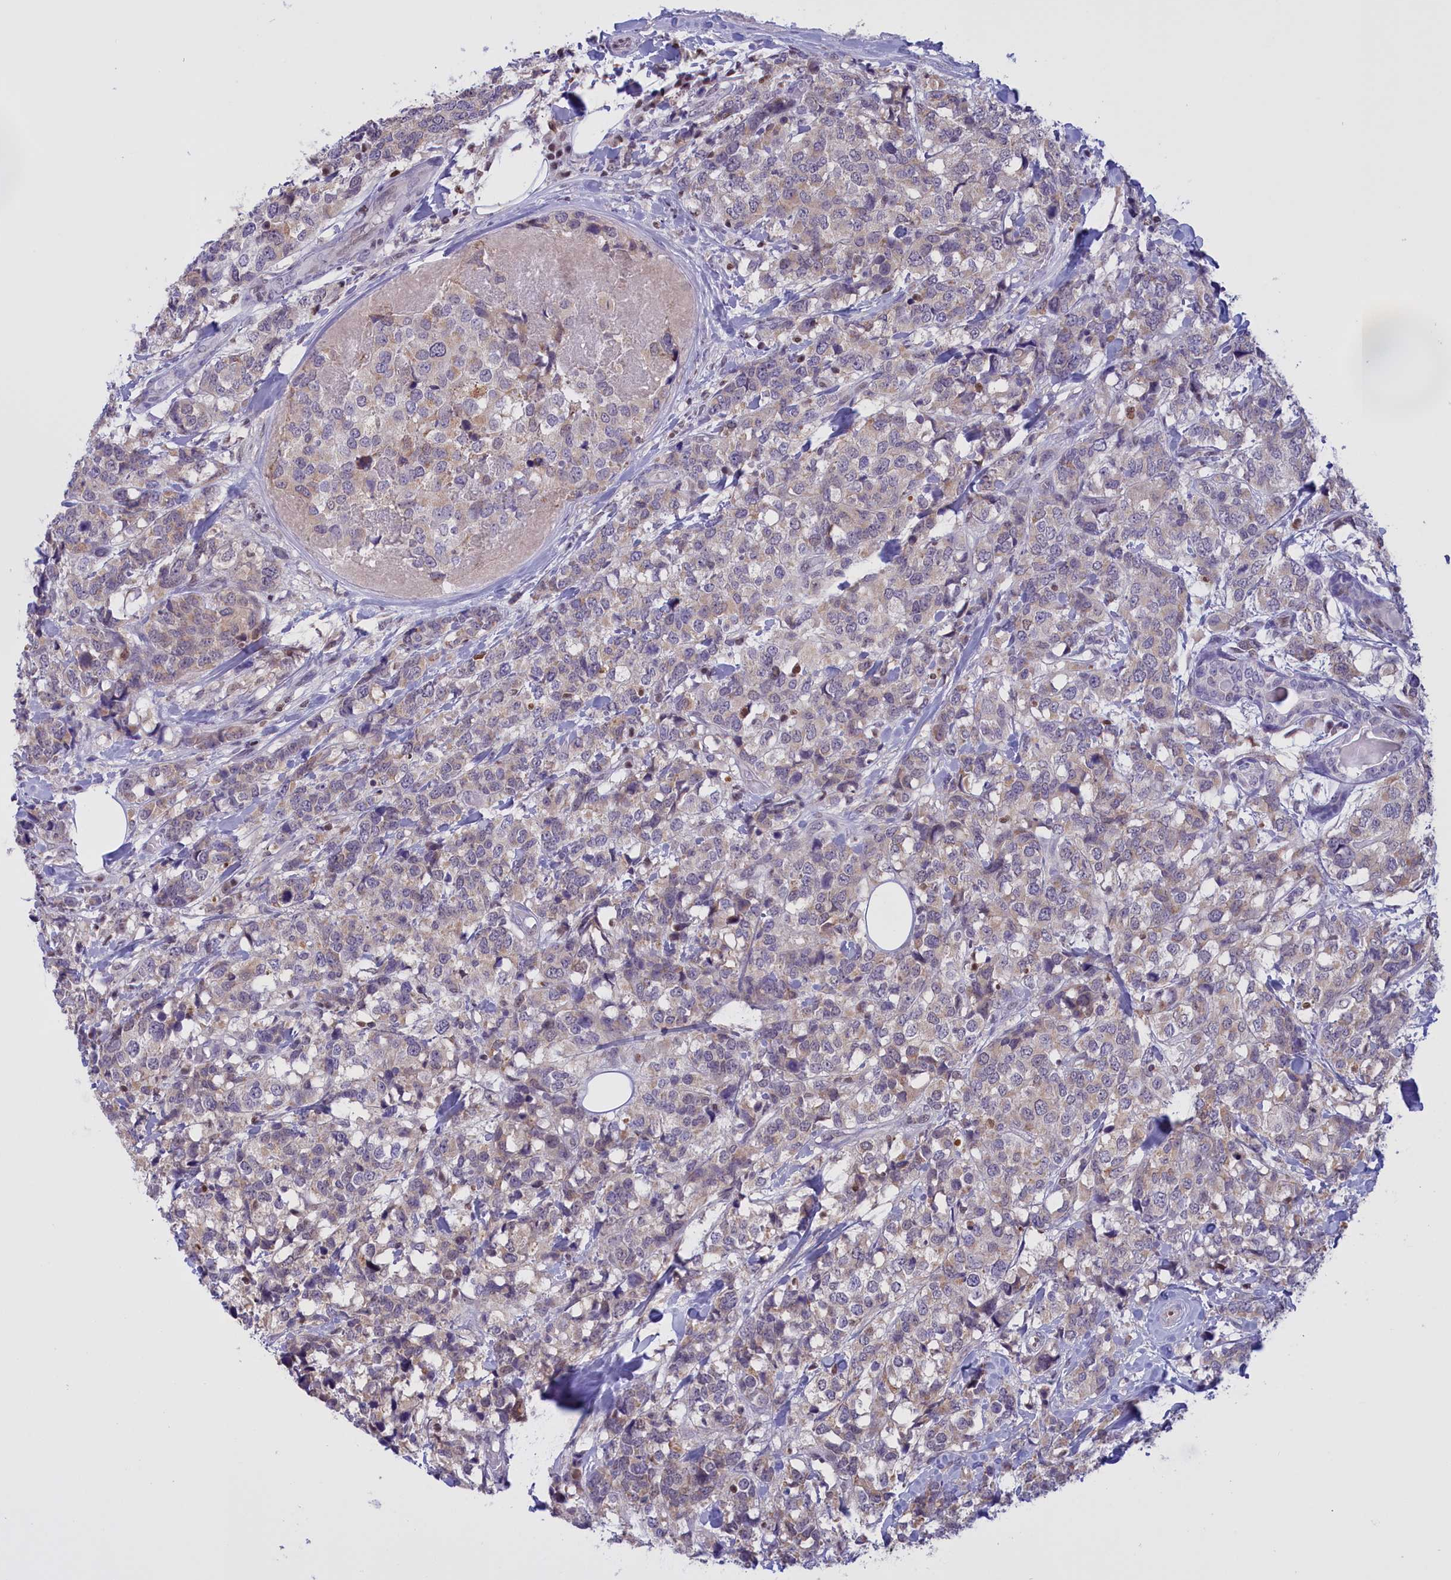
{"staining": {"intensity": "negative", "quantity": "none", "location": "none"}, "tissue": "breast cancer", "cell_type": "Tumor cells", "image_type": "cancer", "snomed": [{"axis": "morphology", "description": "Lobular carcinoma"}, {"axis": "topography", "description": "Breast"}], "caption": "An IHC photomicrograph of lobular carcinoma (breast) is shown. There is no staining in tumor cells of lobular carcinoma (breast).", "gene": "IZUMO2", "patient": {"sex": "female", "age": 59}}